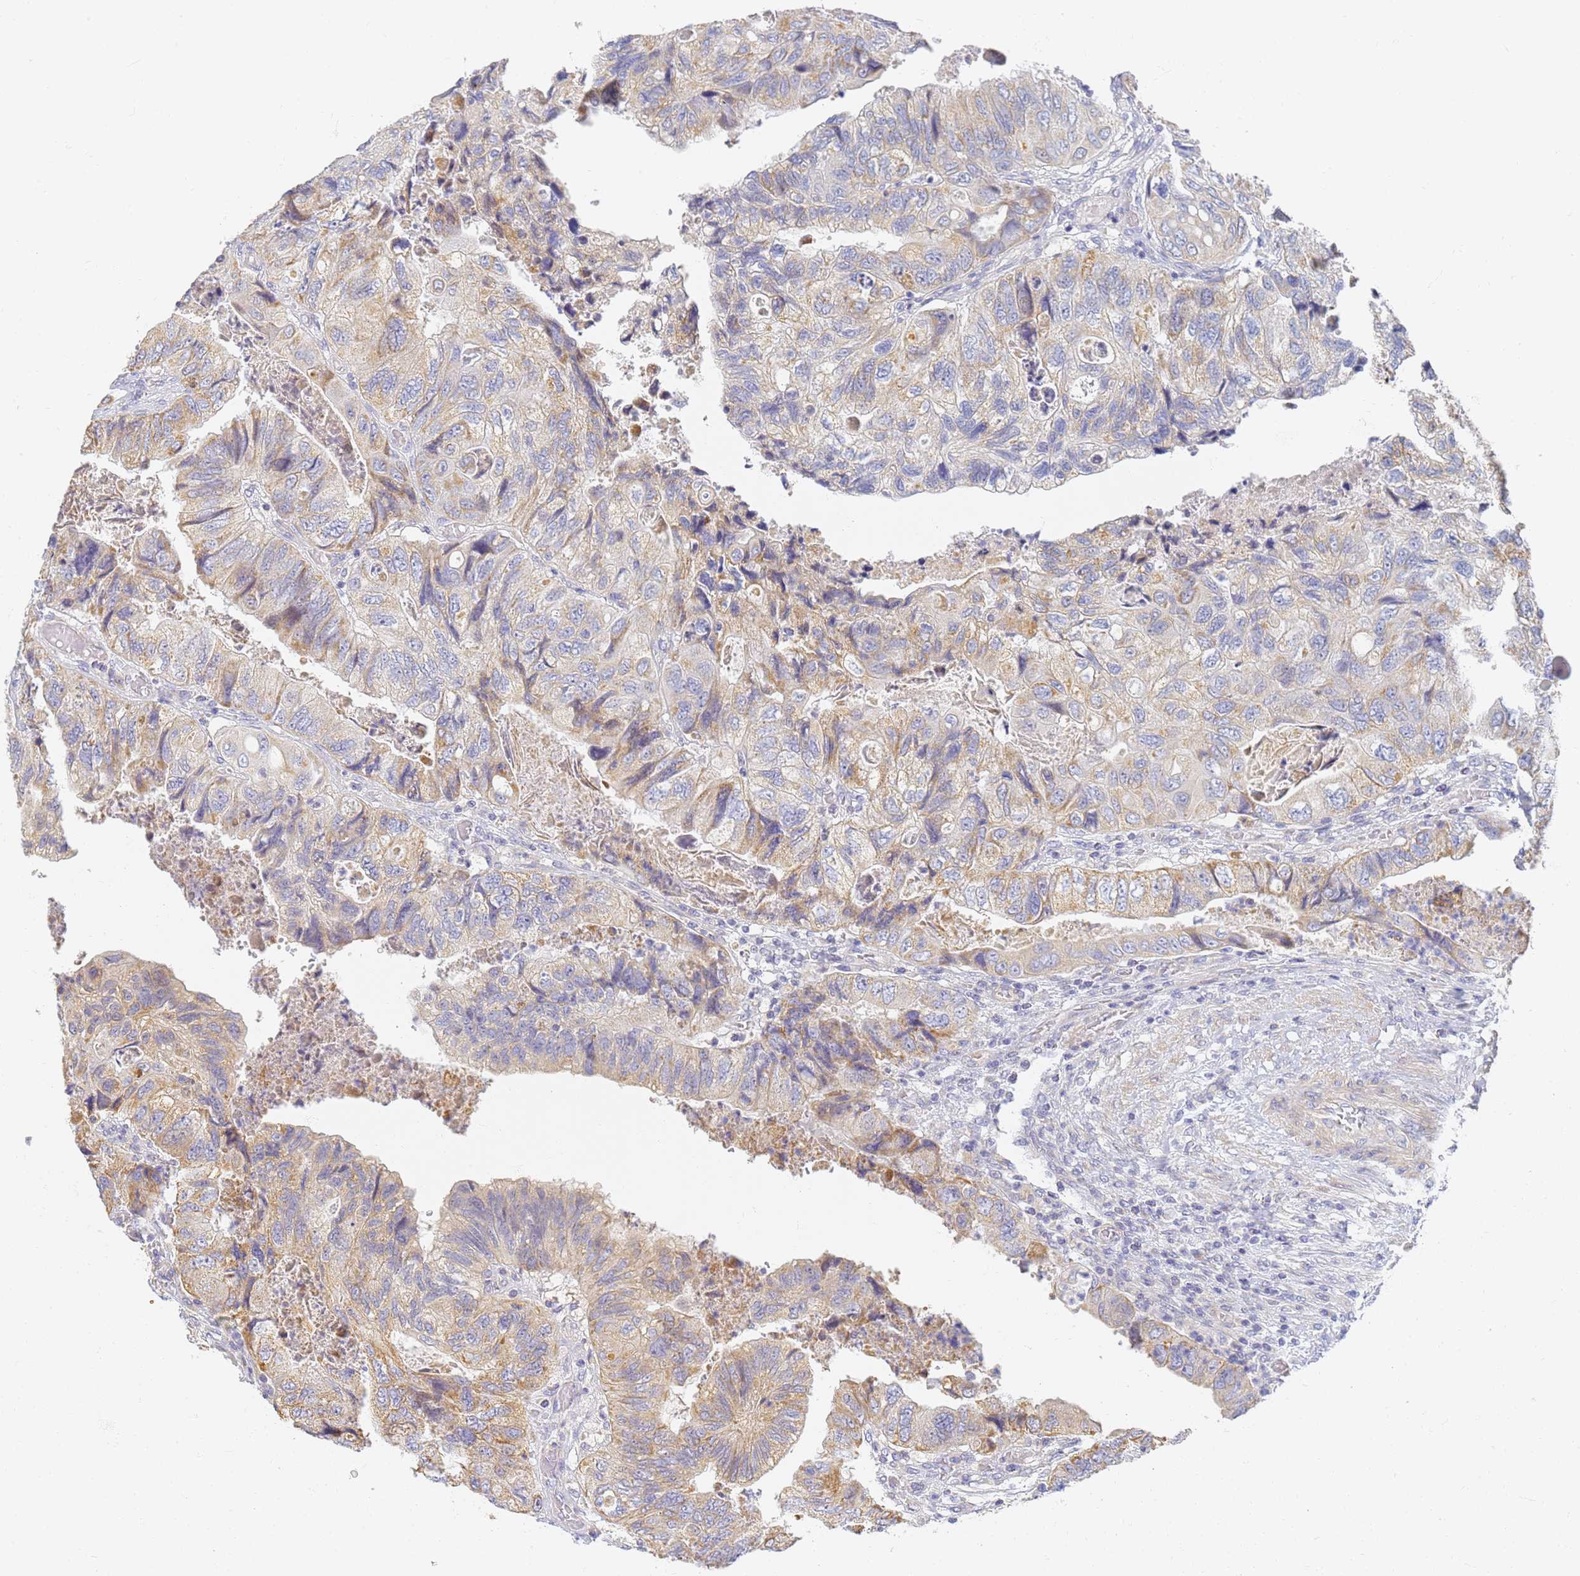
{"staining": {"intensity": "moderate", "quantity": ">75%", "location": "cytoplasmic/membranous"}, "tissue": "colorectal cancer", "cell_type": "Tumor cells", "image_type": "cancer", "snomed": [{"axis": "morphology", "description": "Adenocarcinoma, NOS"}, {"axis": "topography", "description": "Rectum"}], "caption": "Adenocarcinoma (colorectal) was stained to show a protein in brown. There is medium levels of moderate cytoplasmic/membranous positivity in about >75% of tumor cells.", "gene": "UTP23", "patient": {"sex": "male", "age": 63}}